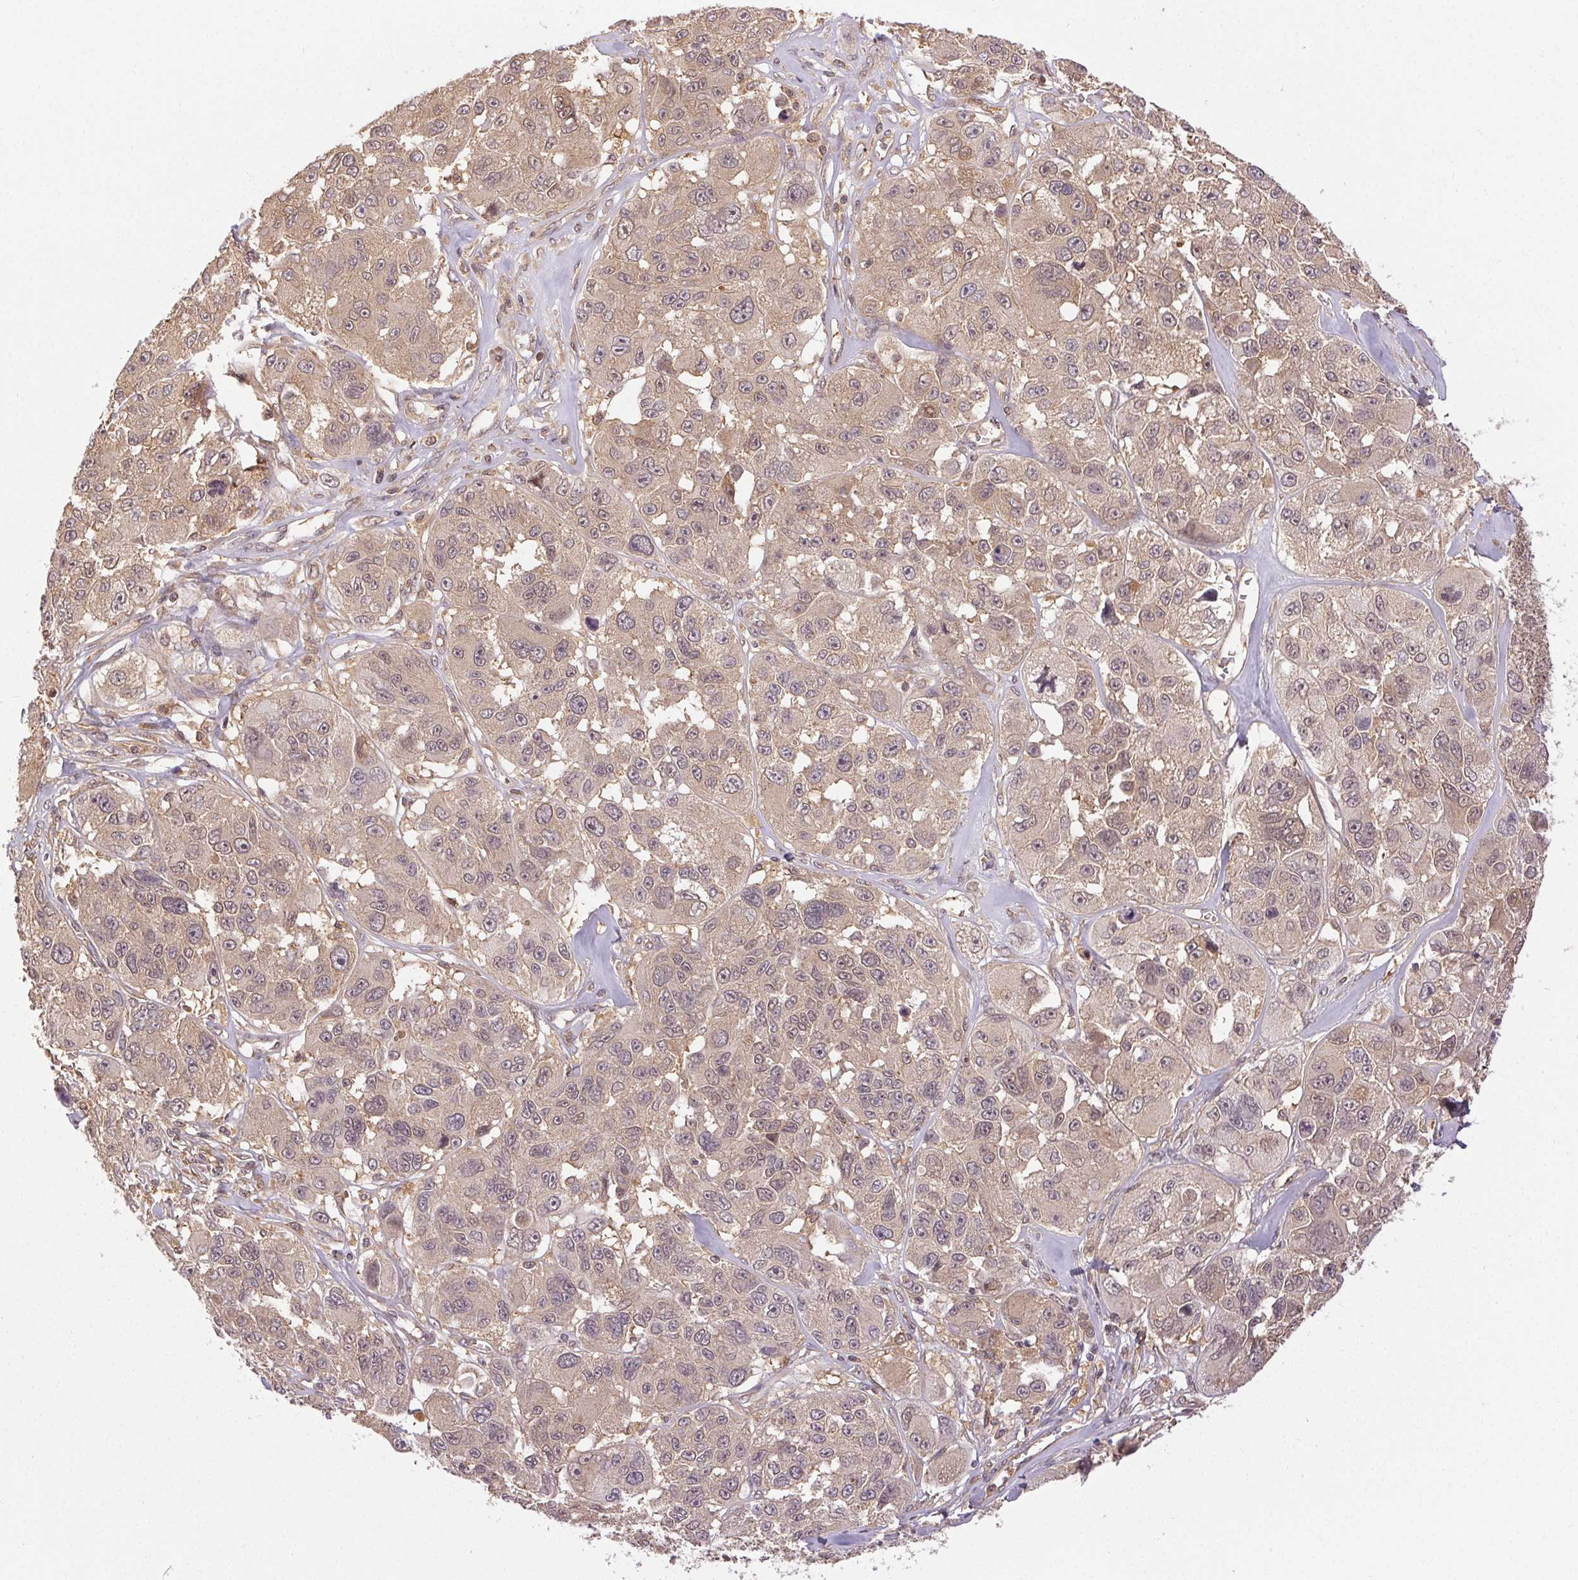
{"staining": {"intensity": "weak", "quantity": "25%-75%", "location": "cytoplasmic/membranous"}, "tissue": "melanoma", "cell_type": "Tumor cells", "image_type": "cancer", "snomed": [{"axis": "morphology", "description": "Malignant melanoma, NOS"}, {"axis": "topography", "description": "Skin"}], "caption": "Human melanoma stained with a brown dye exhibits weak cytoplasmic/membranous positive staining in about 25%-75% of tumor cells.", "gene": "GDI2", "patient": {"sex": "female", "age": 66}}